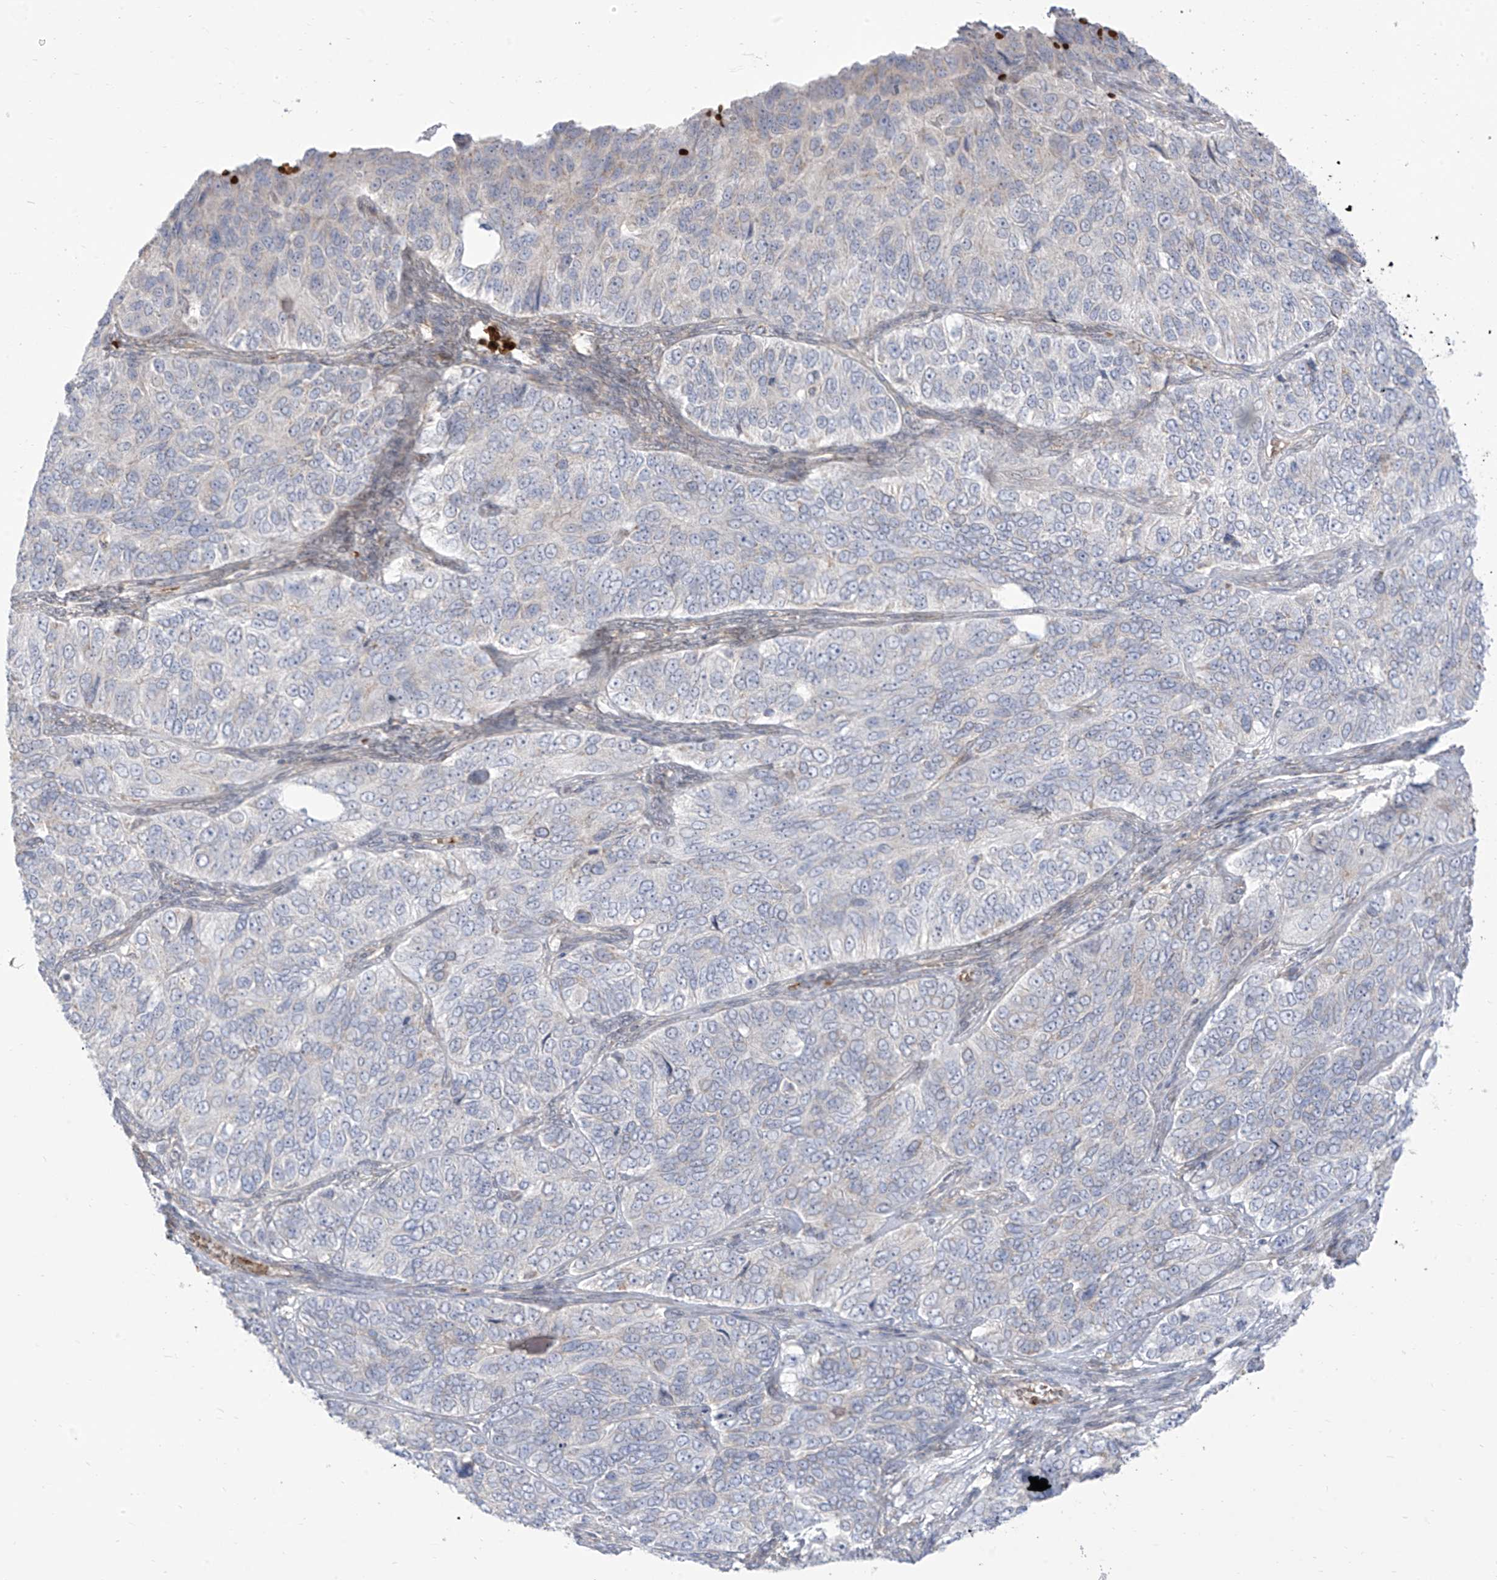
{"staining": {"intensity": "negative", "quantity": "none", "location": "none"}, "tissue": "ovarian cancer", "cell_type": "Tumor cells", "image_type": "cancer", "snomed": [{"axis": "morphology", "description": "Carcinoma, endometroid"}, {"axis": "topography", "description": "Ovary"}], "caption": "Ovarian cancer was stained to show a protein in brown. There is no significant expression in tumor cells.", "gene": "ARHGEF40", "patient": {"sex": "female", "age": 51}}